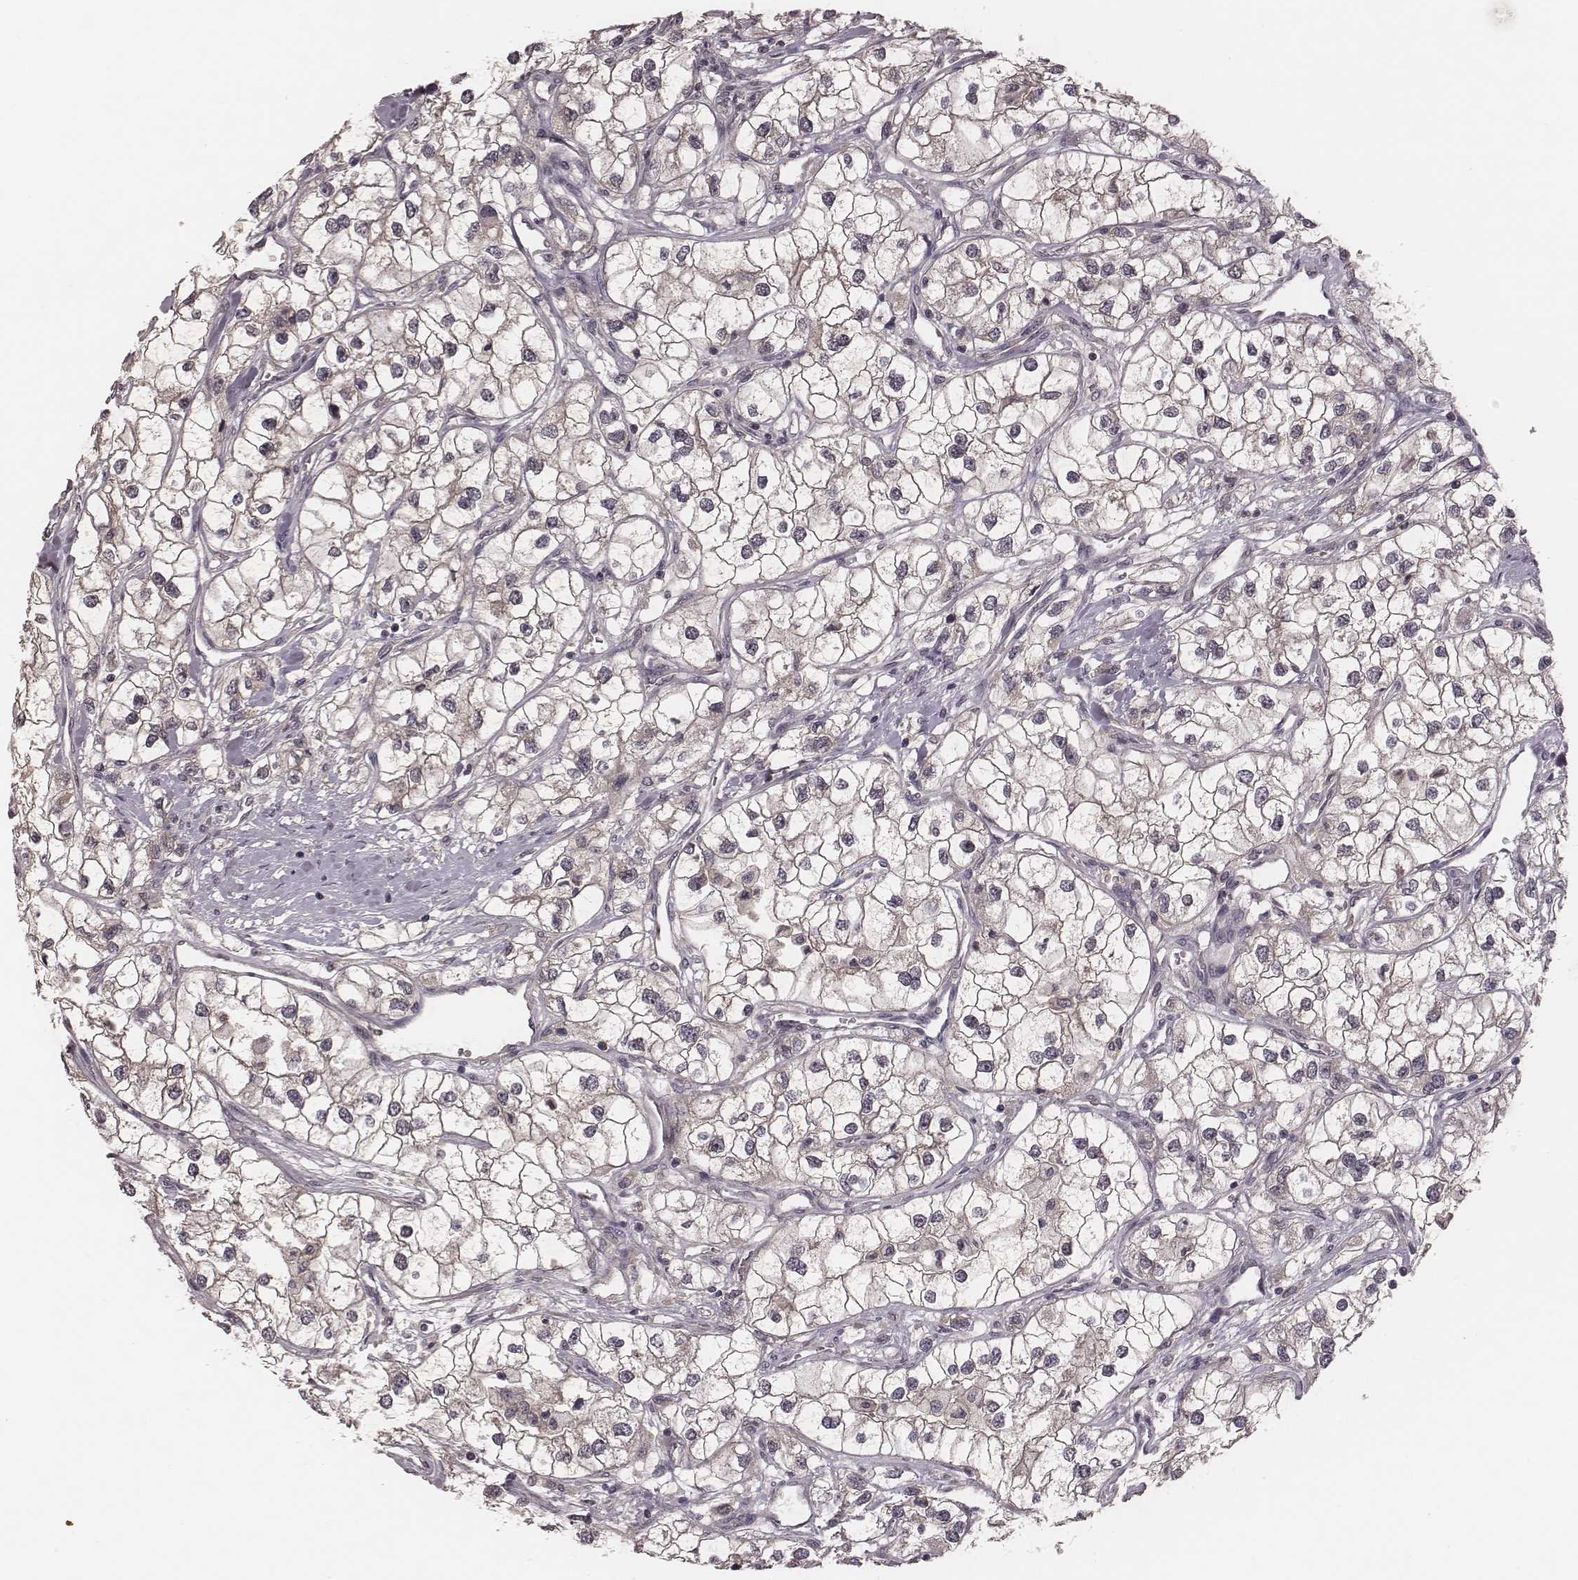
{"staining": {"intensity": "weak", "quantity": "25%-75%", "location": "cytoplasmic/membranous"}, "tissue": "renal cancer", "cell_type": "Tumor cells", "image_type": "cancer", "snomed": [{"axis": "morphology", "description": "Adenocarcinoma, NOS"}, {"axis": "topography", "description": "Kidney"}], "caption": "A micrograph of renal cancer stained for a protein exhibits weak cytoplasmic/membranous brown staining in tumor cells. Immunohistochemistry stains the protein in brown and the nuclei are stained blue.", "gene": "P2RX5", "patient": {"sex": "male", "age": 59}}